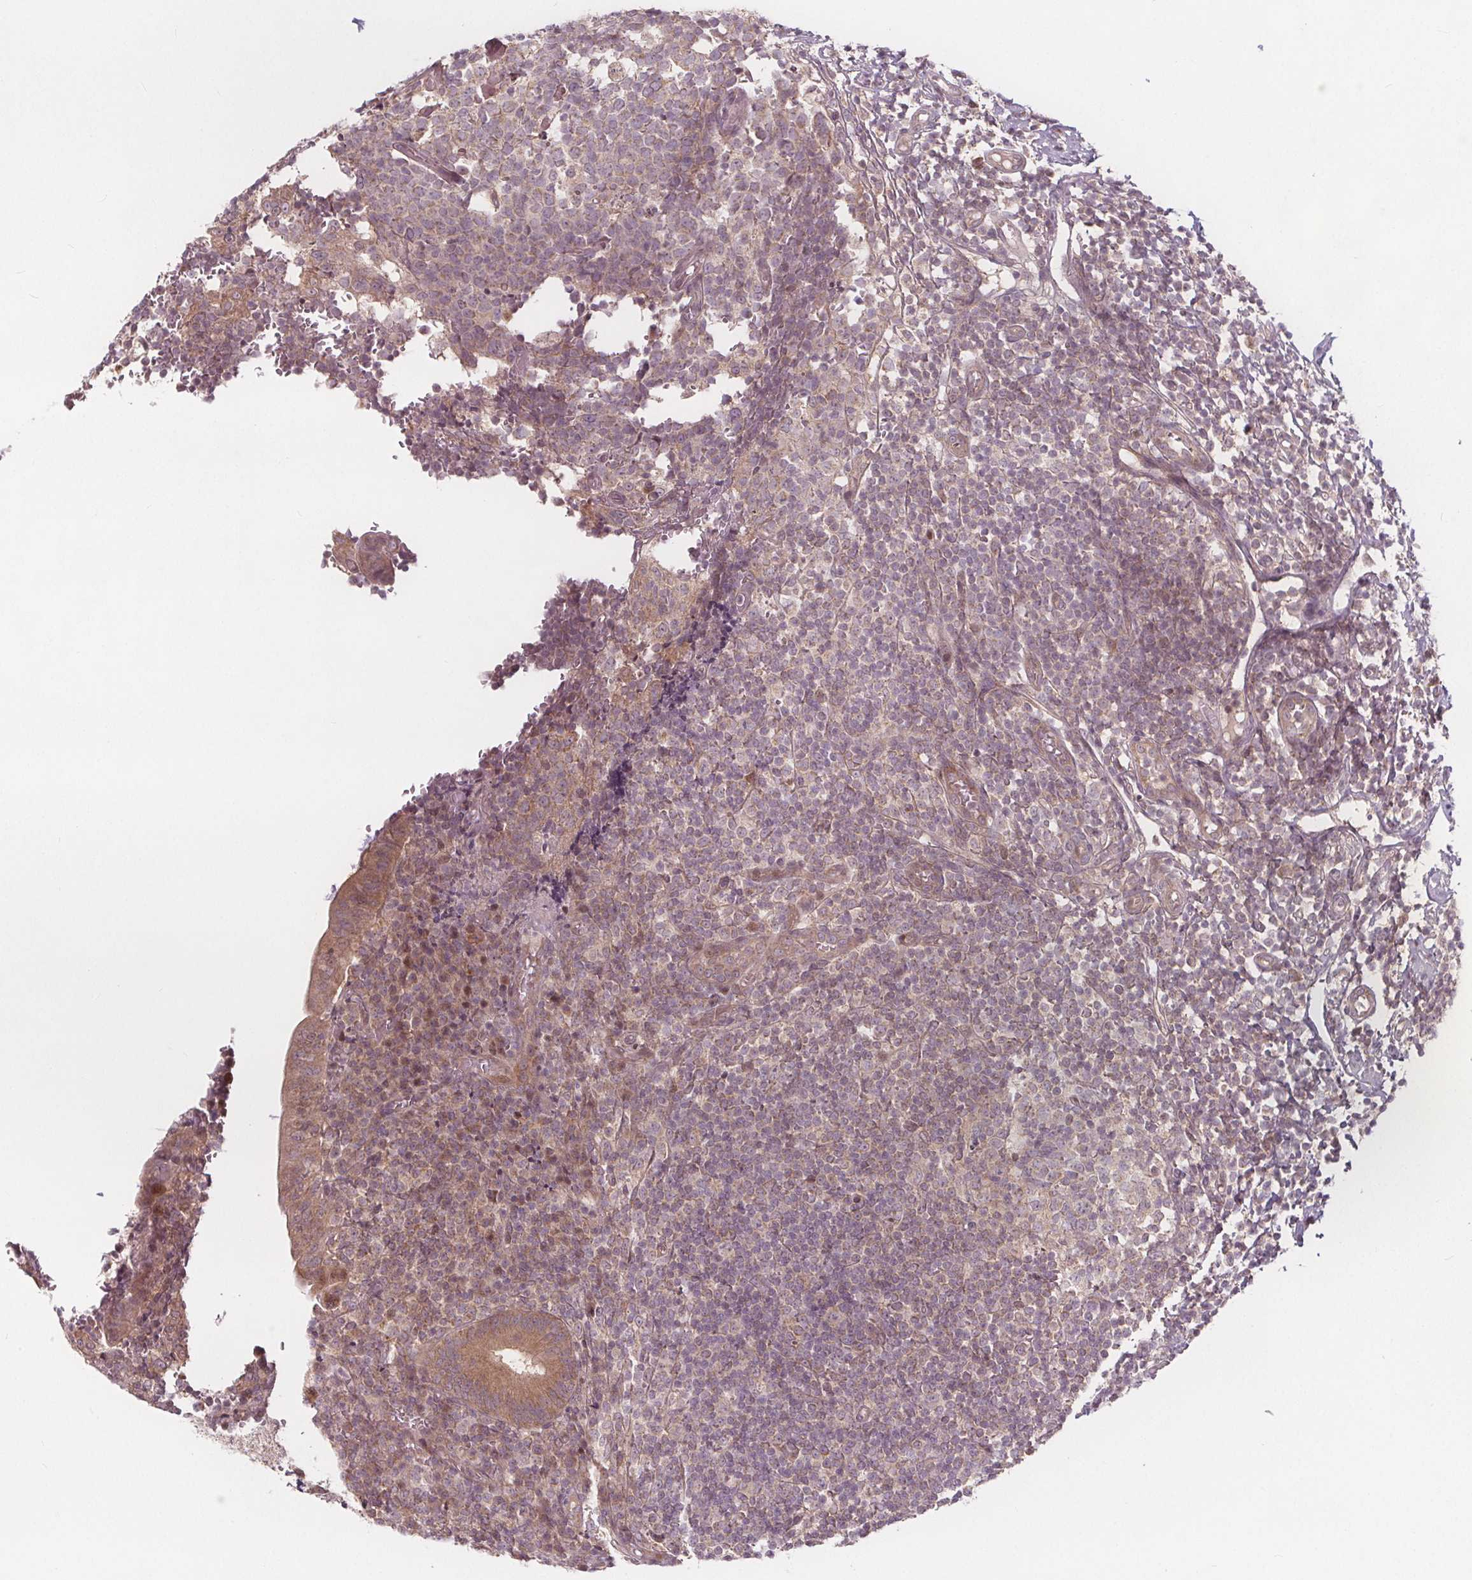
{"staining": {"intensity": "moderate", "quantity": ">75%", "location": "cytoplasmic/membranous"}, "tissue": "appendix", "cell_type": "Glandular cells", "image_type": "normal", "snomed": [{"axis": "morphology", "description": "Normal tissue, NOS"}, {"axis": "topography", "description": "Appendix"}], "caption": "DAB immunohistochemical staining of normal human appendix shows moderate cytoplasmic/membranous protein expression in approximately >75% of glandular cells.", "gene": "AKT1S1", "patient": {"sex": "male", "age": 18}}